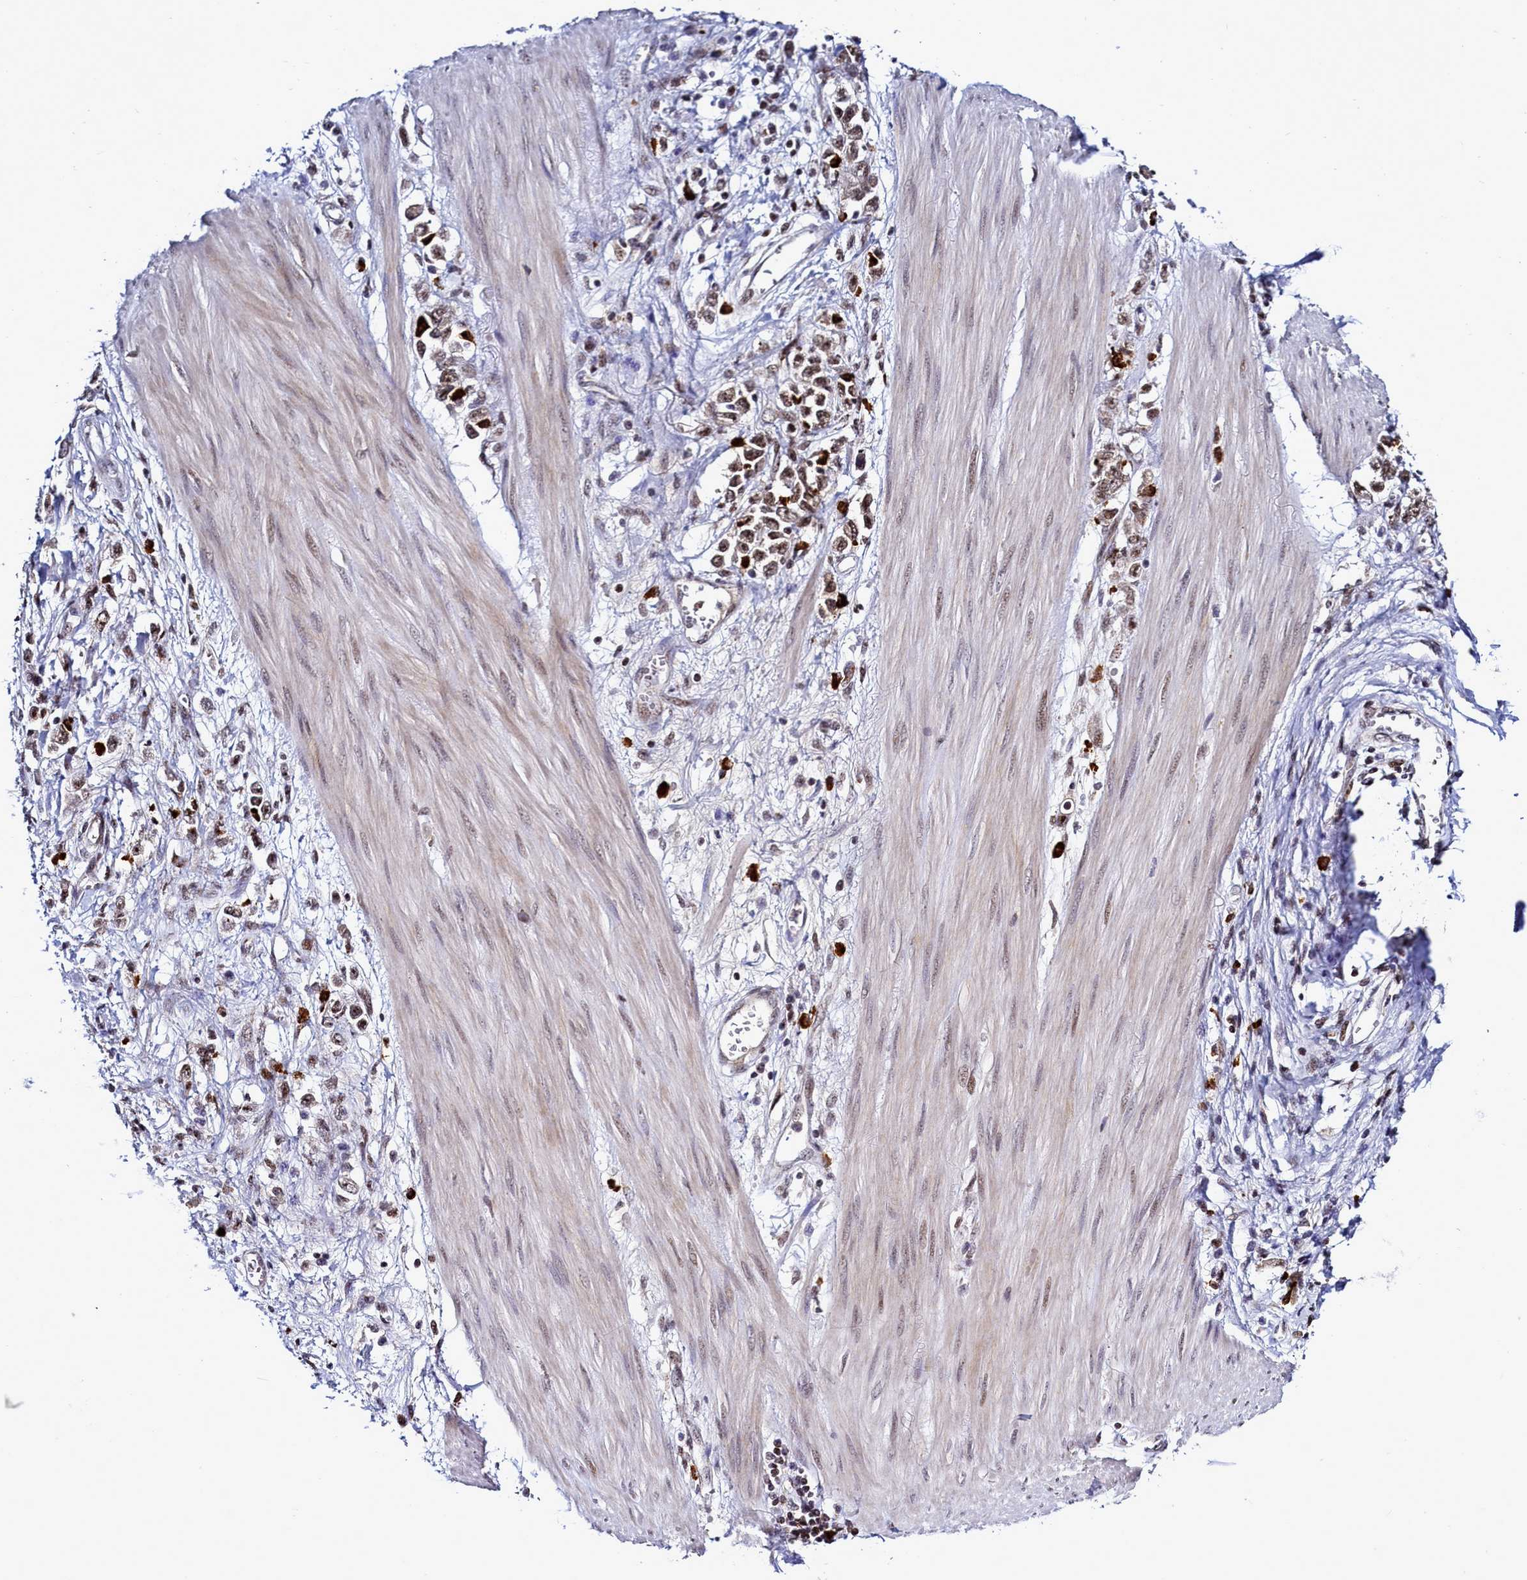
{"staining": {"intensity": "moderate", "quantity": ">75%", "location": "nuclear"}, "tissue": "stomach cancer", "cell_type": "Tumor cells", "image_type": "cancer", "snomed": [{"axis": "morphology", "description": "Adenocarcinoma, NOS"}, {"axis": "topography", "description": "Stomach"}], "caption": "DAB (3,3'-diaminobenzidine) immunohistochemical staining of stomach adenocarcinoma displays moderate nuclear protein expression in about >75% of tumor cells. (DAB (3,3'-diaminobenzidine) = brown stain, brightfield microscopy at high magnification).", "gene": "POM121L2", "patient": {"sex": "female", "age": 76}}